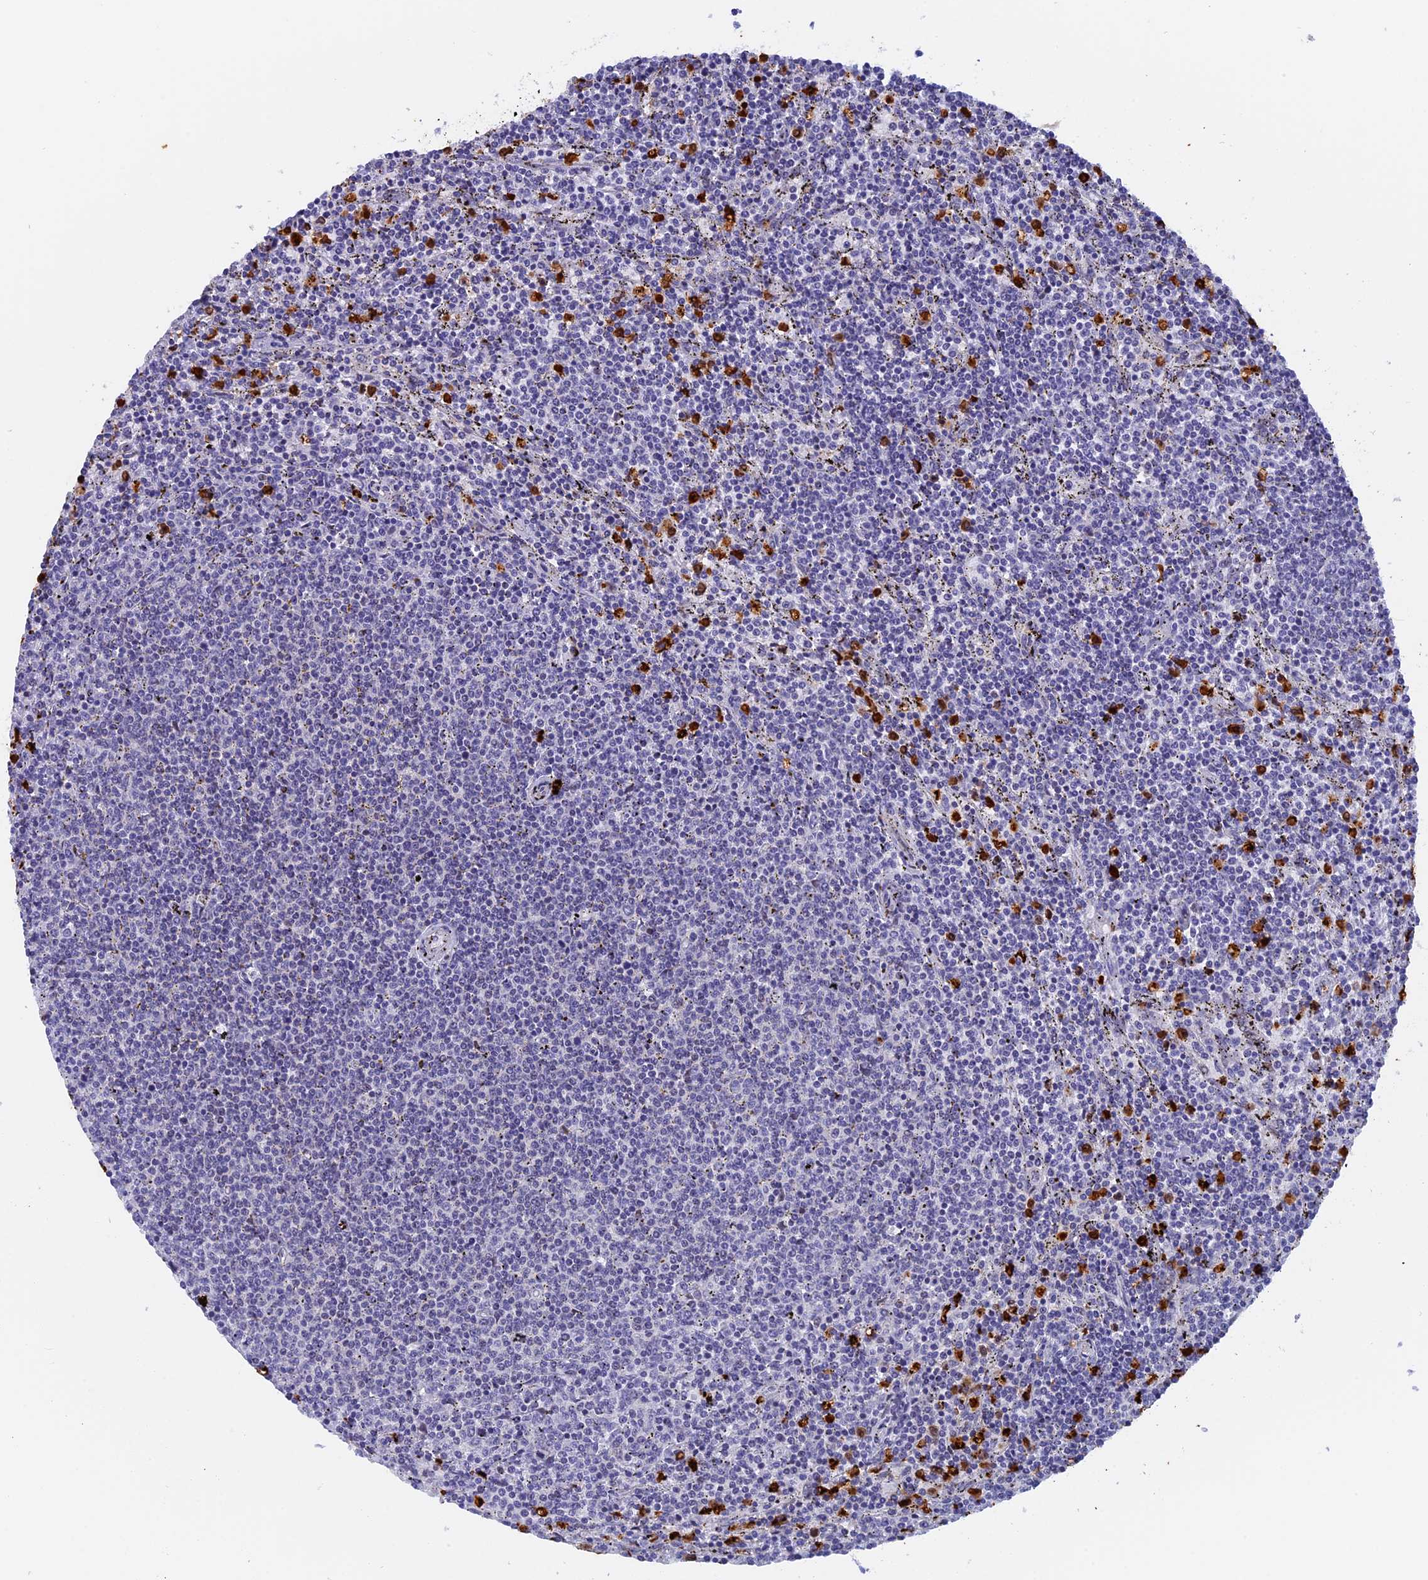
{"staining": {"intensity": "negative", "quantity": "none", "location": "none"}, "tissue": "lymphoma", "cell_type": "Tumor cells", "image_type": "cancer", "snomed": [{"axis": "morphology", "description": "Malignant lymphoma, non-Hodgkin's type, Low grade"}, {"axis": "topography", "description": "Spleen"}], "caption": "This micrograph is of lymphoma stained with IHC to label a protein in brown with the nuclei are counter-stained blue. There is no staining in tumor cells.", "gene": "SLC26A1", "patient": {"sex": "female", "age": 50}}